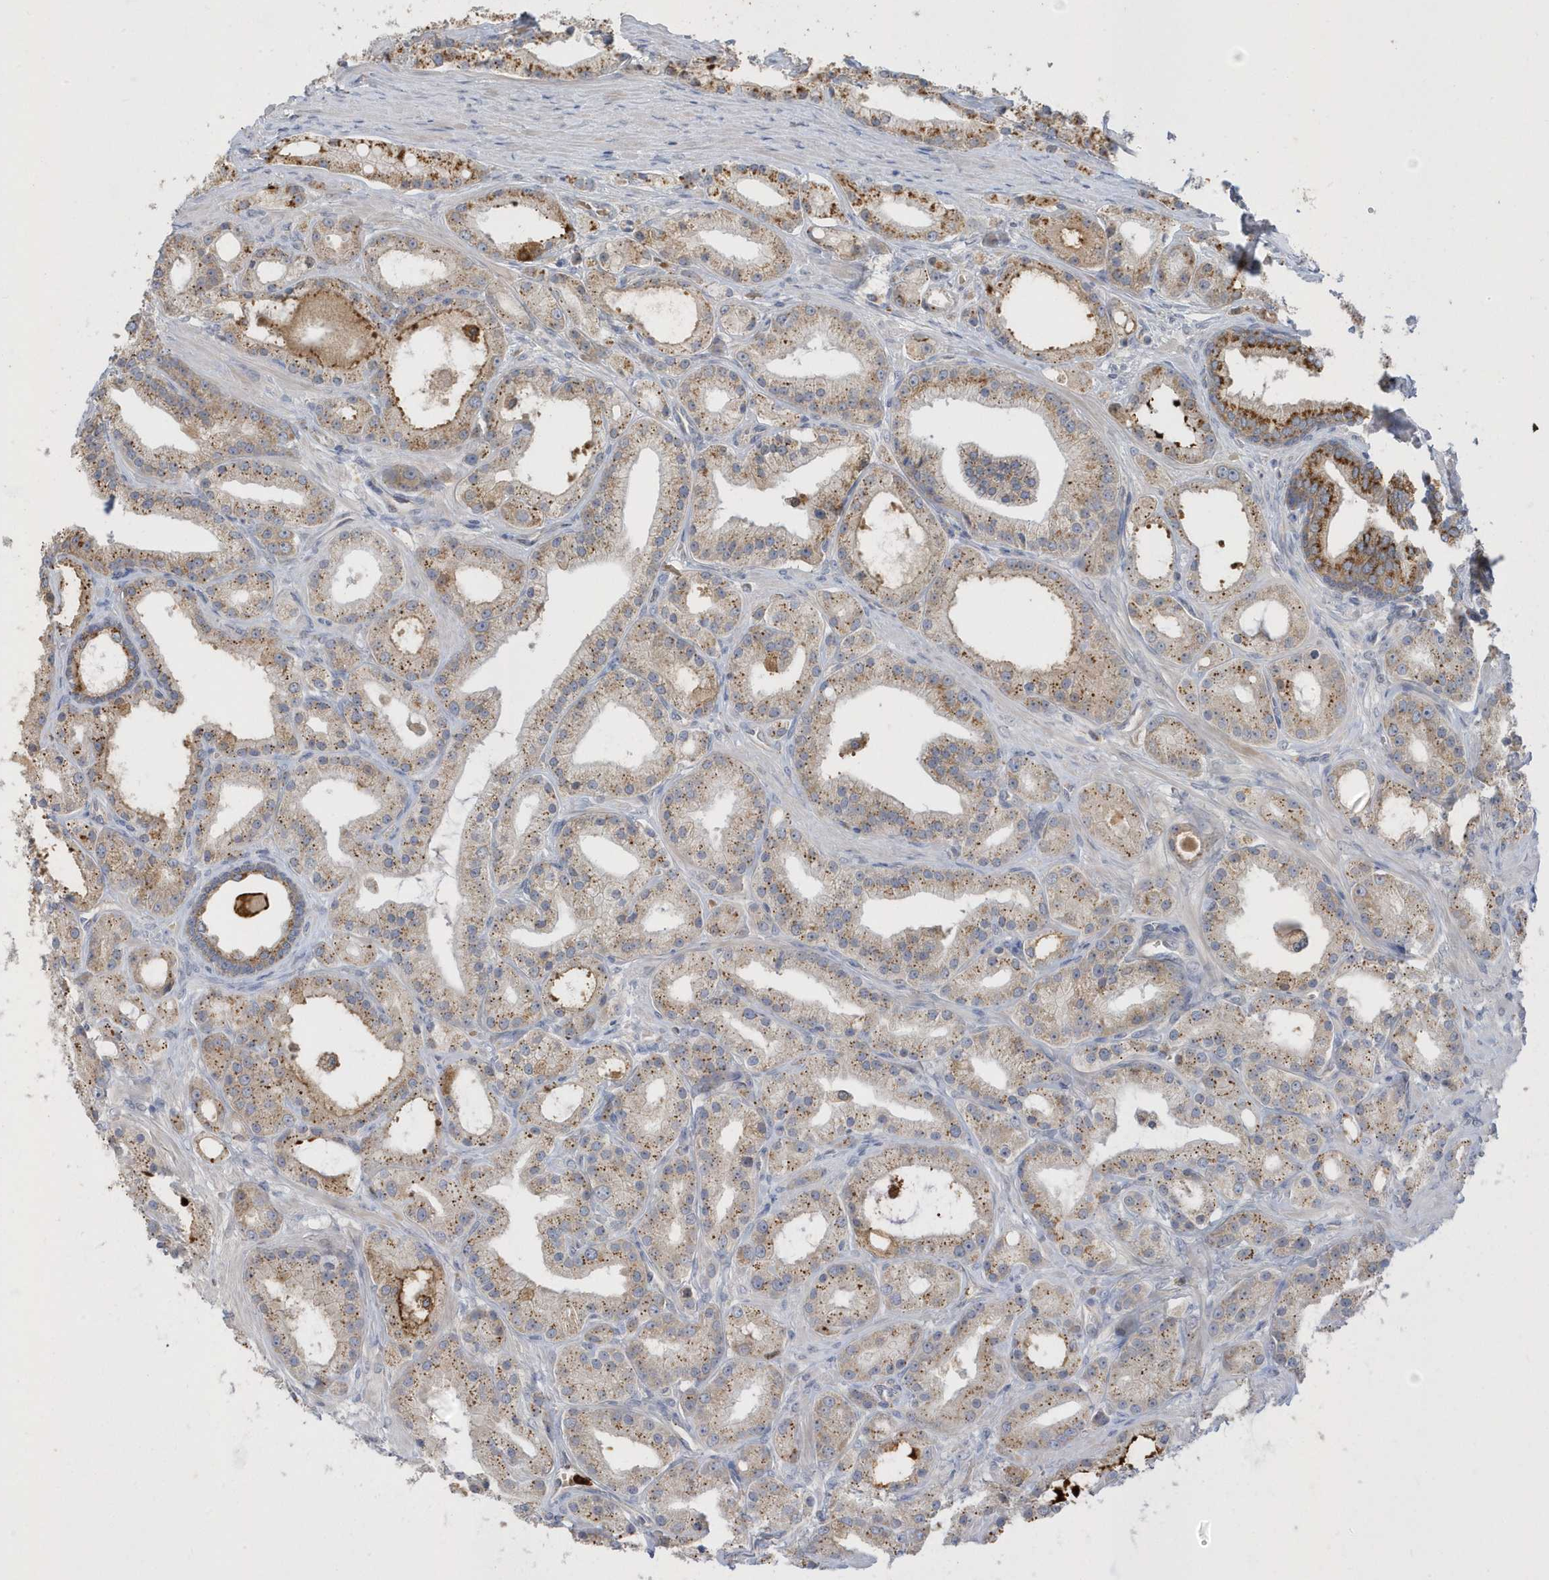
{"staining": {"intensity": "moderate", "quantity": "25%-75%", "location": "cytoplasmic/membranous"}, "tissue": "prostate cancer", "cell_type": "Tumor cells", "image_type": "cancer", "snomed": [{"axis": "morphology", "description": "Adenocarcinoma, Low grade"}, {"axis": "topography", "description": "Prostate"}], "caption": "There is medium levels of moderate cytoplasmic/membranous staining in tumor cells of low-grade adenocarcinoma (prostate), as demonstrated by immunohistochemical staining (brown color).", "gene": "DPP9", "patient": {"sex": "male", "age": 67}}